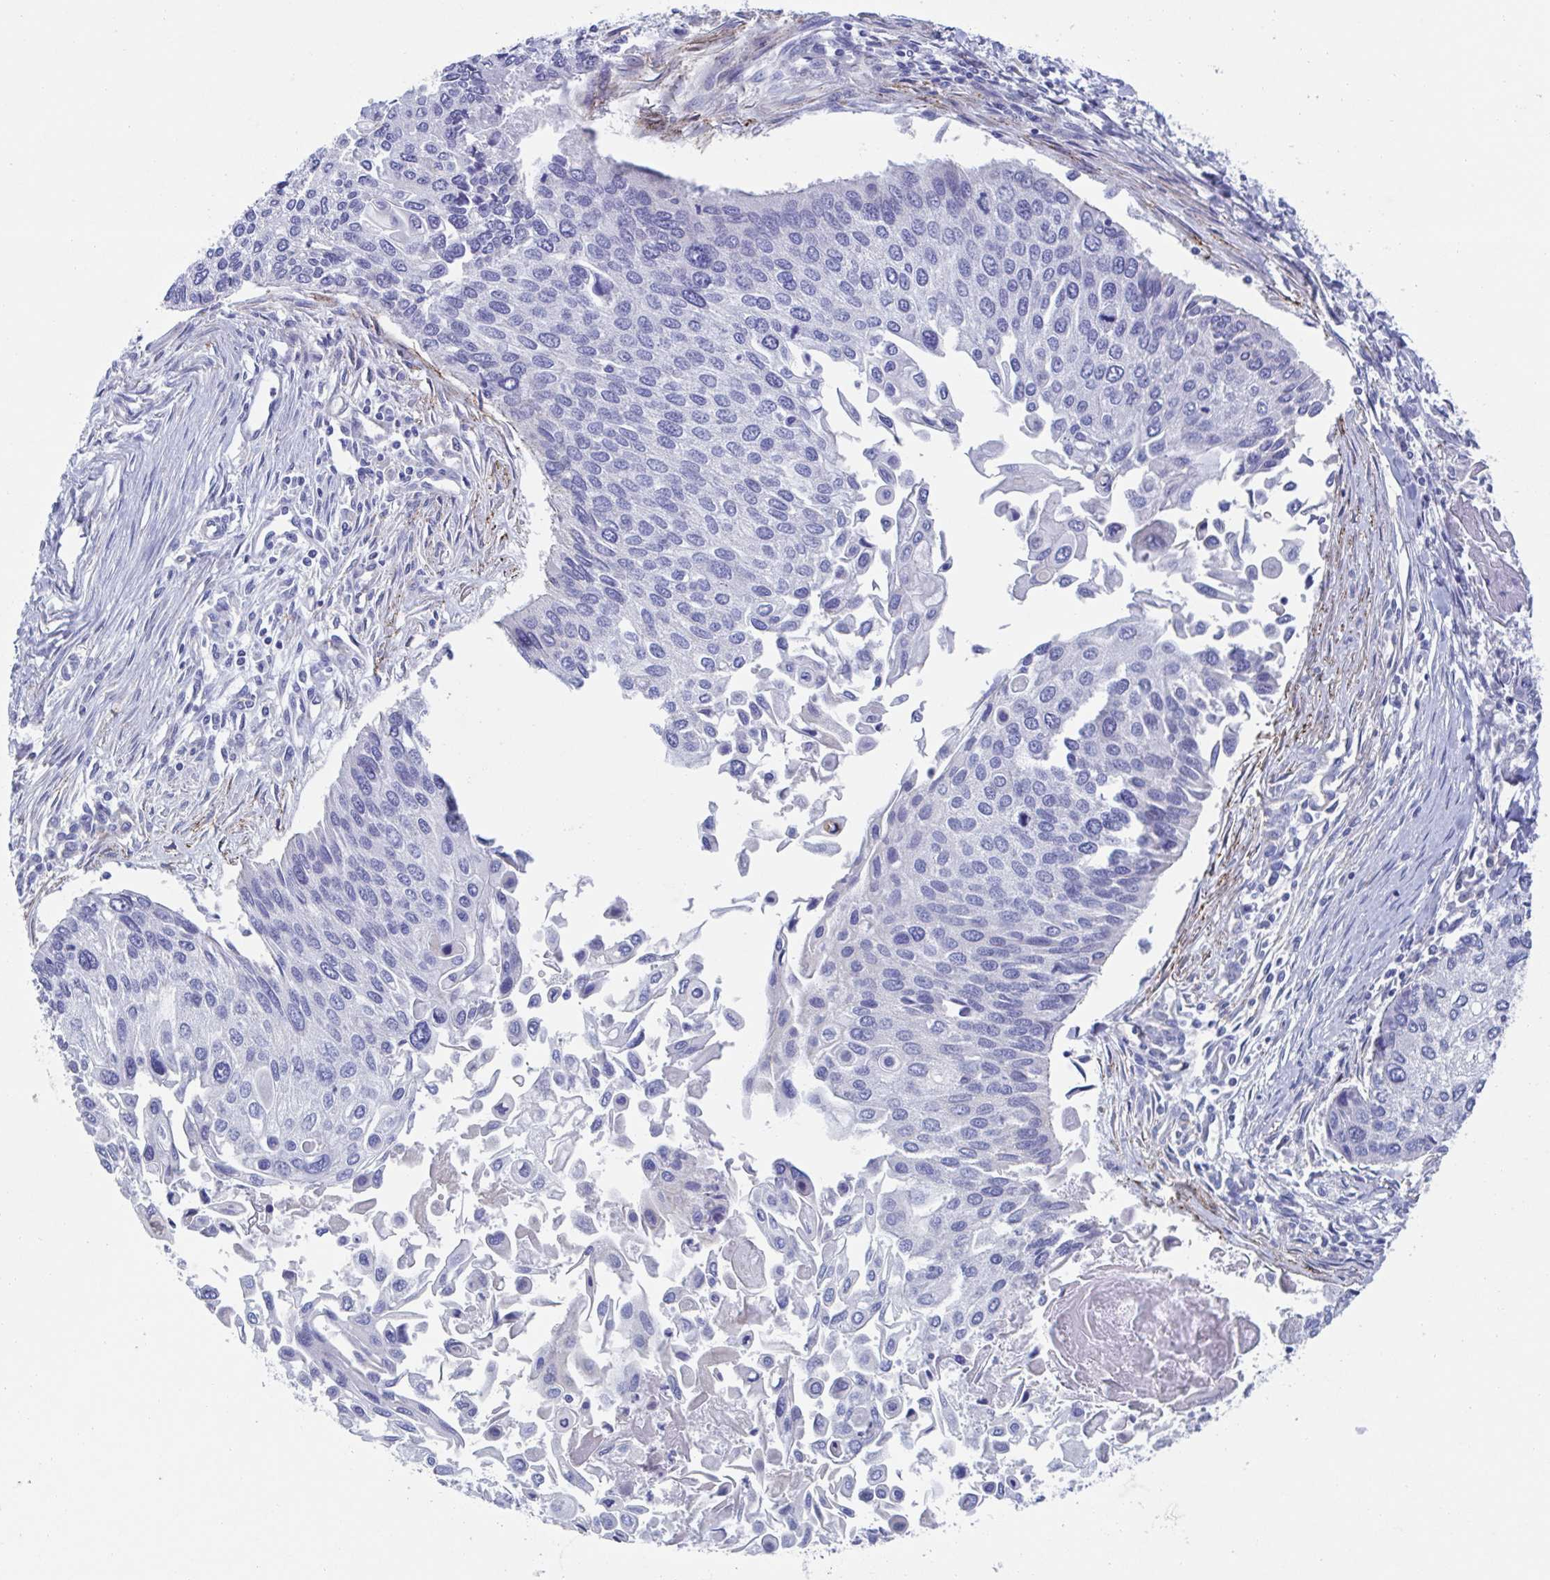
{"staining": {"intensity": "negative", "quantity": "none", "location": "none"}, "tissue": "lung cancer", "cell_type": "Tumor cells", "image_type": "cancer", "snomed": [{"axis": "morphology", "description": "Squamous cell carcinoma, NOS"}, {"axis": "morphology", "description": "Squamous cell carcinoma, metastatic, NOS"}, {"axis": "topography", "description": "Lung"}], "caption": "Immunohistochemistry of lung cancer (metastatic squamous cell carcinoma) shows no staining in tumor cells.", "gene": "CDH2", "patient": {"sex": "male", "age": 63}}